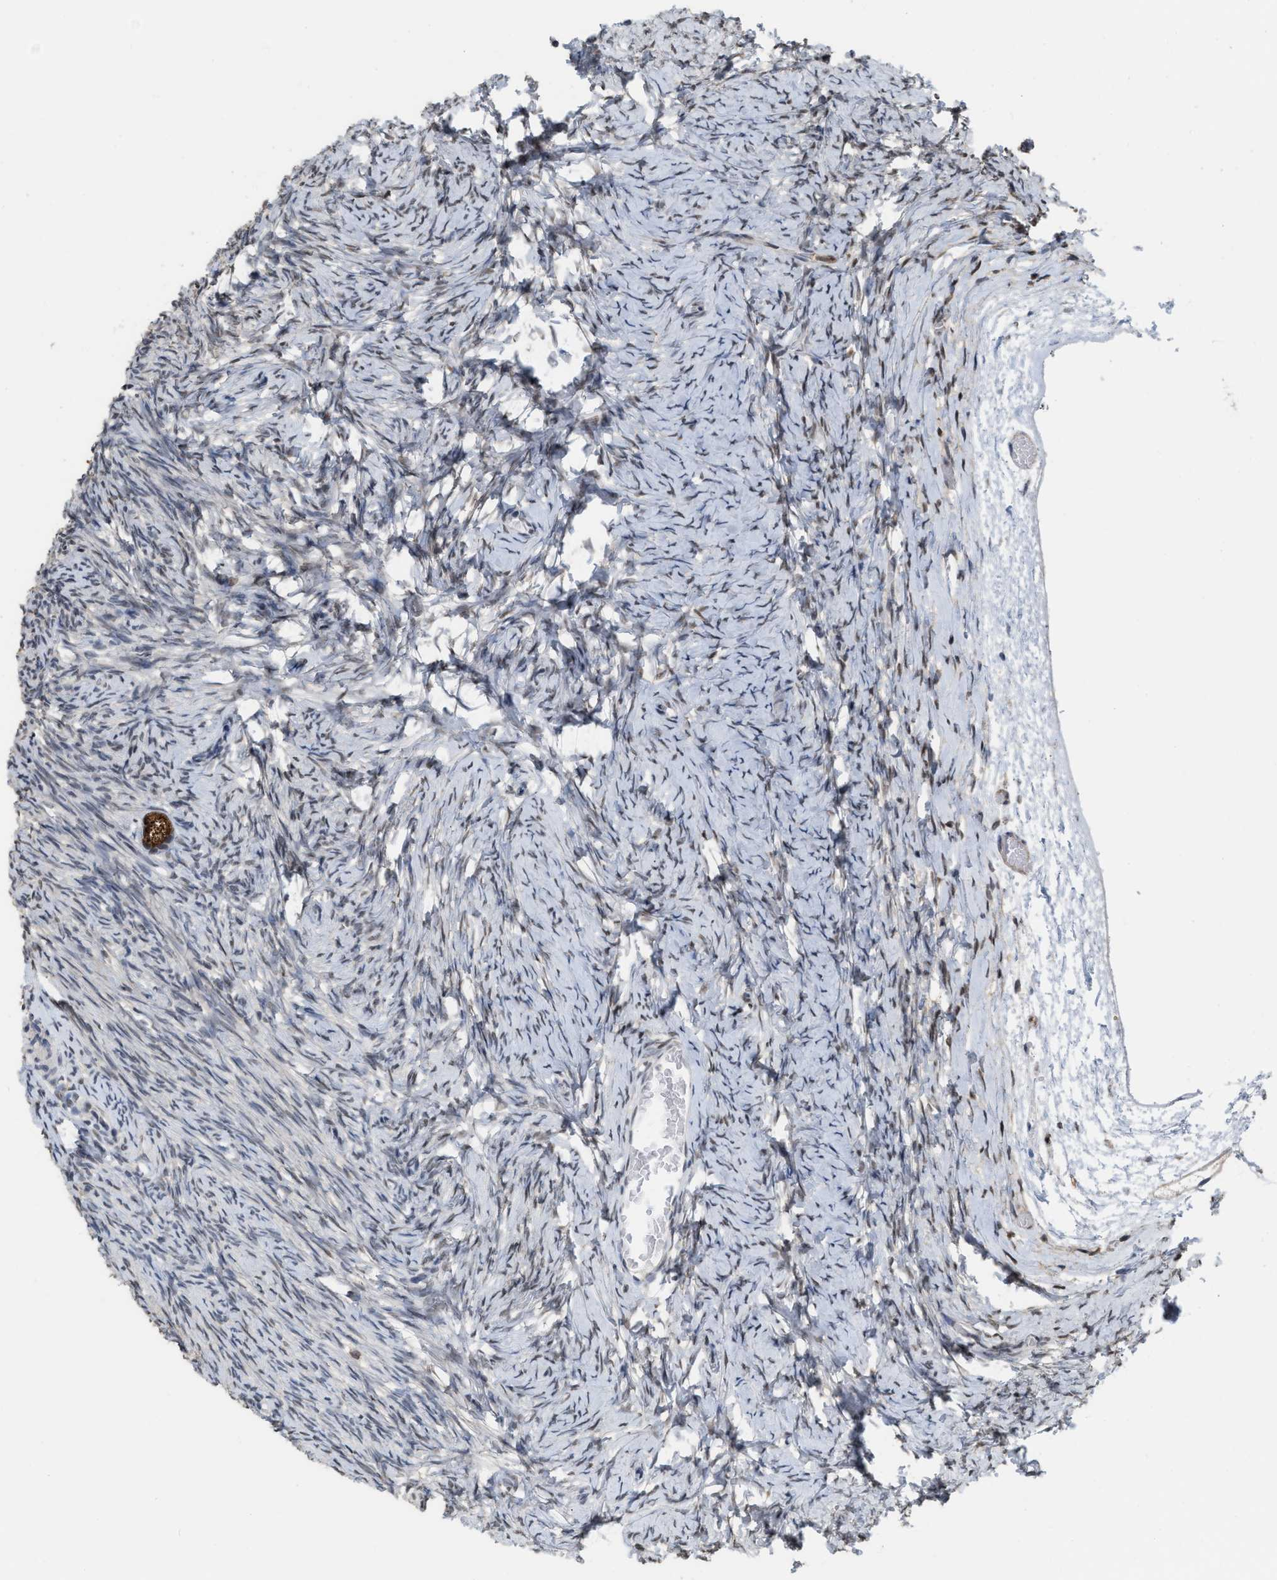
{"staining": {"intensity": "strong", "quantity": ">75%", "location": "cytoplasmic/membranous"}, "tissue": "ovary", "cell_type": "Follicle cells", "image_type": "normal", "snomed": [{"axis": "morphology", "description": "Normal tissue, NOS"}, {"axis": "topography", "description": "Ovary"}], "caption": "Protein positivity by IHC displays strong cytoplasmic/membranous positivity in about >75% of follicle cells in unremarkable ovary. The staining was performed using DAB (3,3'-diaminobenzidine) to visualize the protein expression in brown, while the nuclei were stained in blue with hematoxylin (Magnification: 20x).", "gene": "BAIAP2L1", "patient": {"sex": "female", "age": 27}}